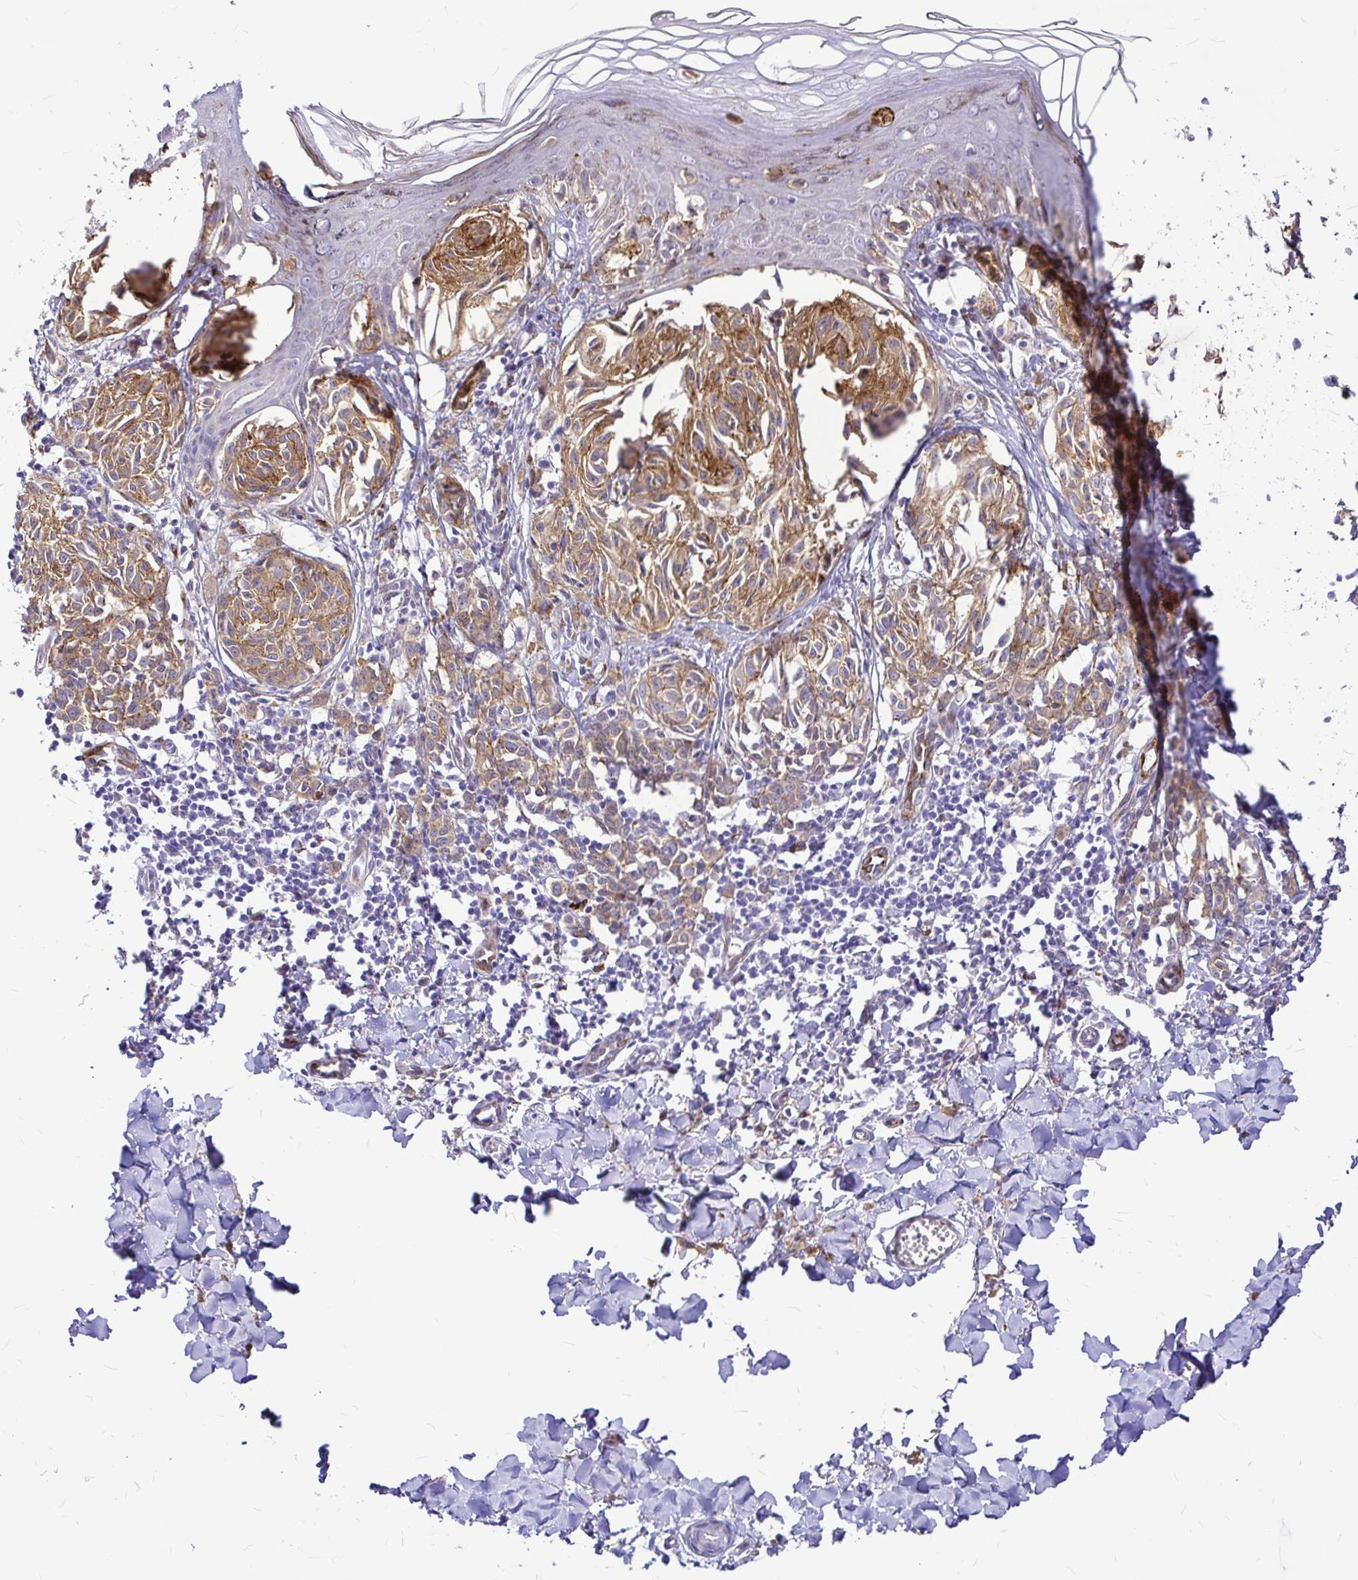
{"staining": {"intensity": "moderate", "quantity": ">75%", "location": "cytoplasmic/membranous"}, "tissue": "melanoma", "cell_type": "Tumor cells", "image_type": "cancer", "snomed": [{"axis": "morphology", "description": "Malignant melanoma, NOS"}, {"axis": "topography", "description": "Skin"}], "caption": "High-magnification brightfield microscopy of malignant melanoma stained with DAB (3,3'-diaminobenzidine) (brown) and counterstained with hematoxylin (blue). tumor cells exhibit moderate cytoplasmic/membranous positivity is seen in about>75% of cells. (DAB IHC, brown staining for protein, blue staining for nuclei).", "gene": "GABBR2", "patient": {"sex": "female", "age": 38}}